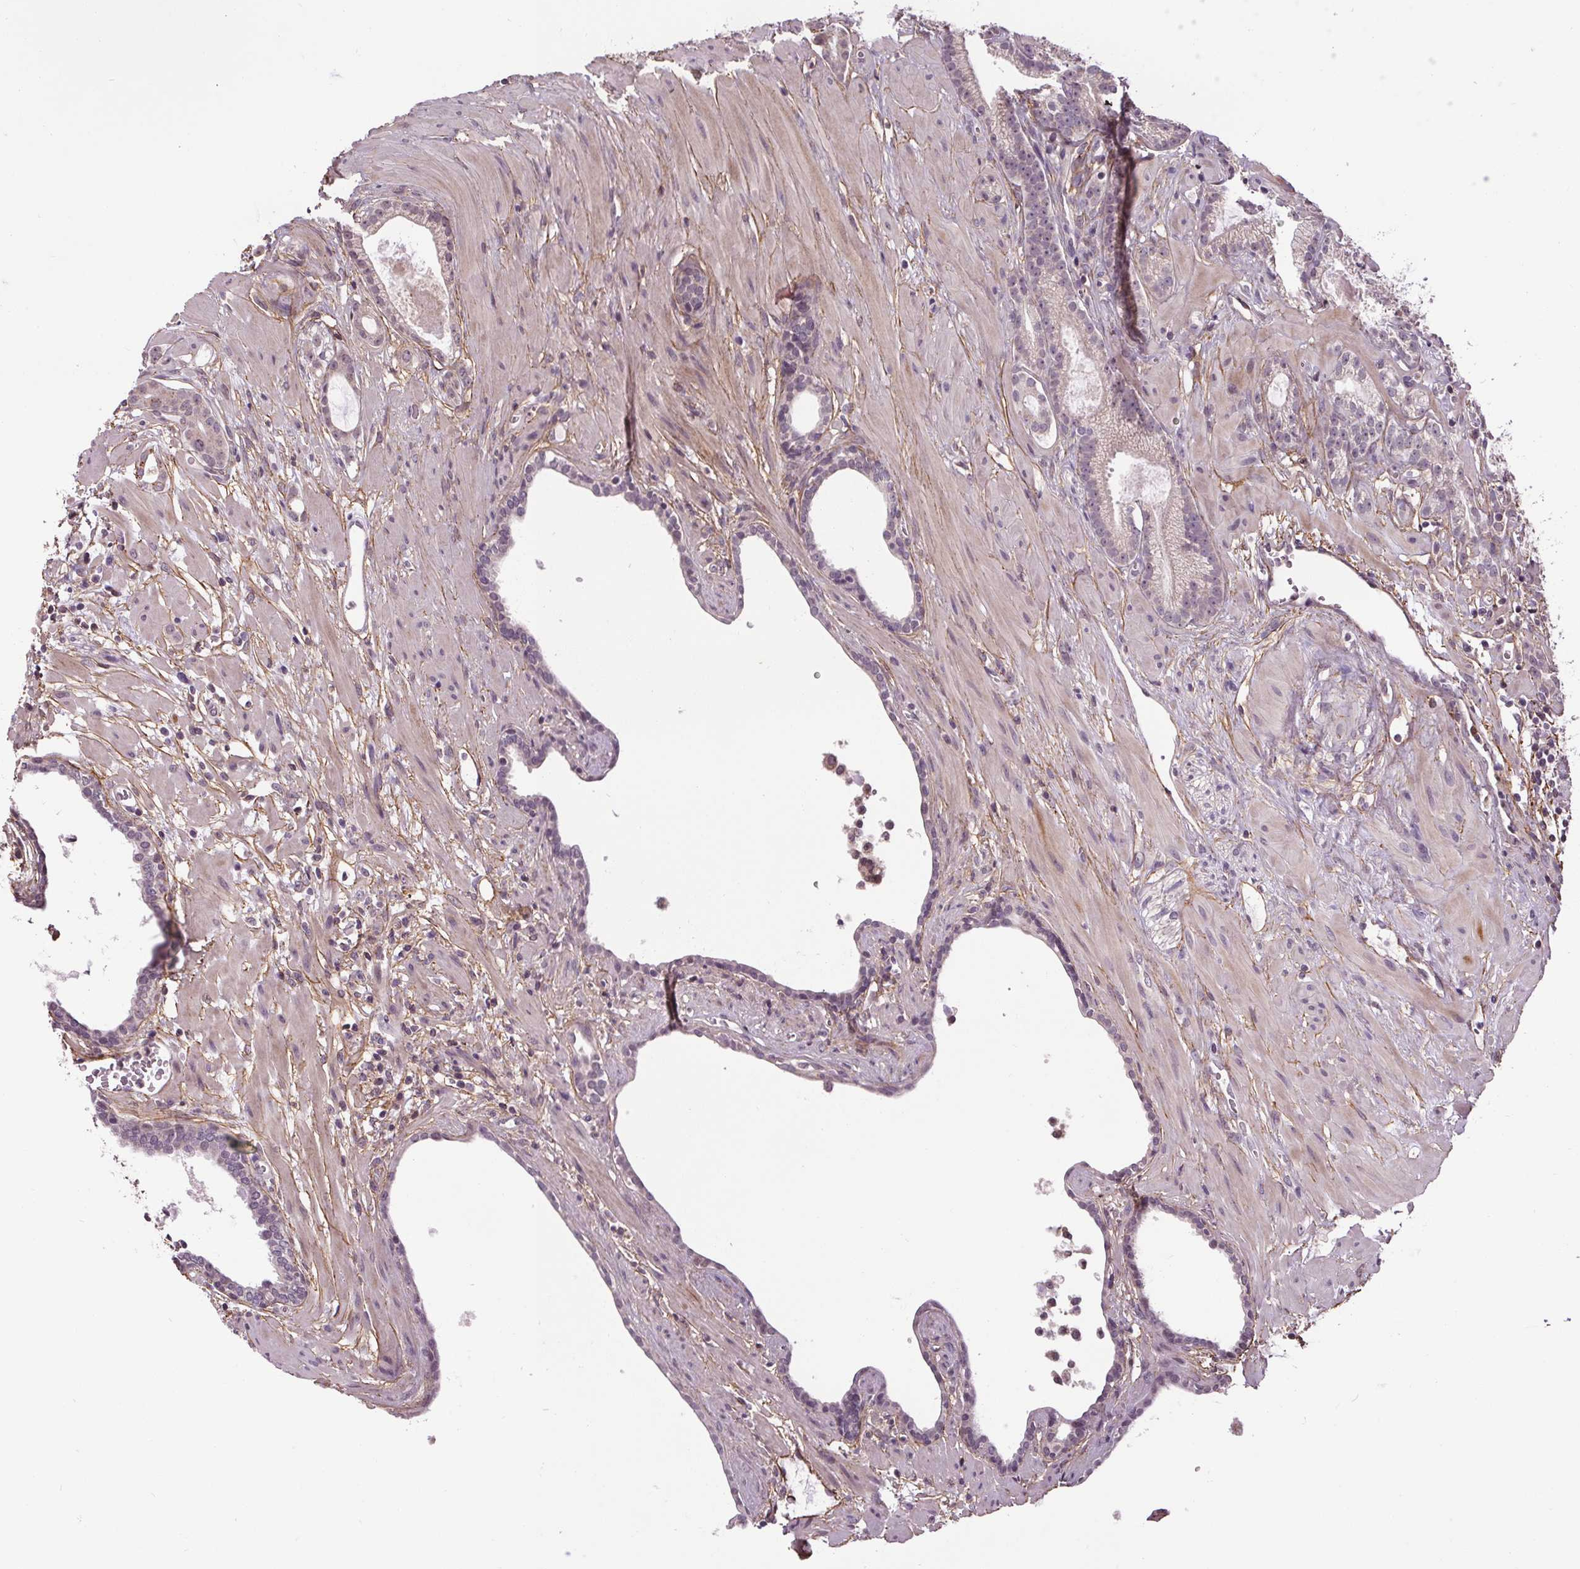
{"staining": {"intensity": "negative", "quantity": "none", "location": "none"}, "tissue": "prostate cancer", "cell_type": "Tumor cells", "image_type": "cancer", "snomed": [{"axis": "morphology", "description": "Adenocarcinoma, Low grade"}, {"axis": "topography", "description": "Prostate"}], "caption": "This image is of prostate cancer stained with immunohistochemistry to label a protein in brown with the nuclei are counter-stained blue. There is no staining in tumor cells.", "gene": "KIAA0232", "patient": {"sex": "male", "age": 57}}